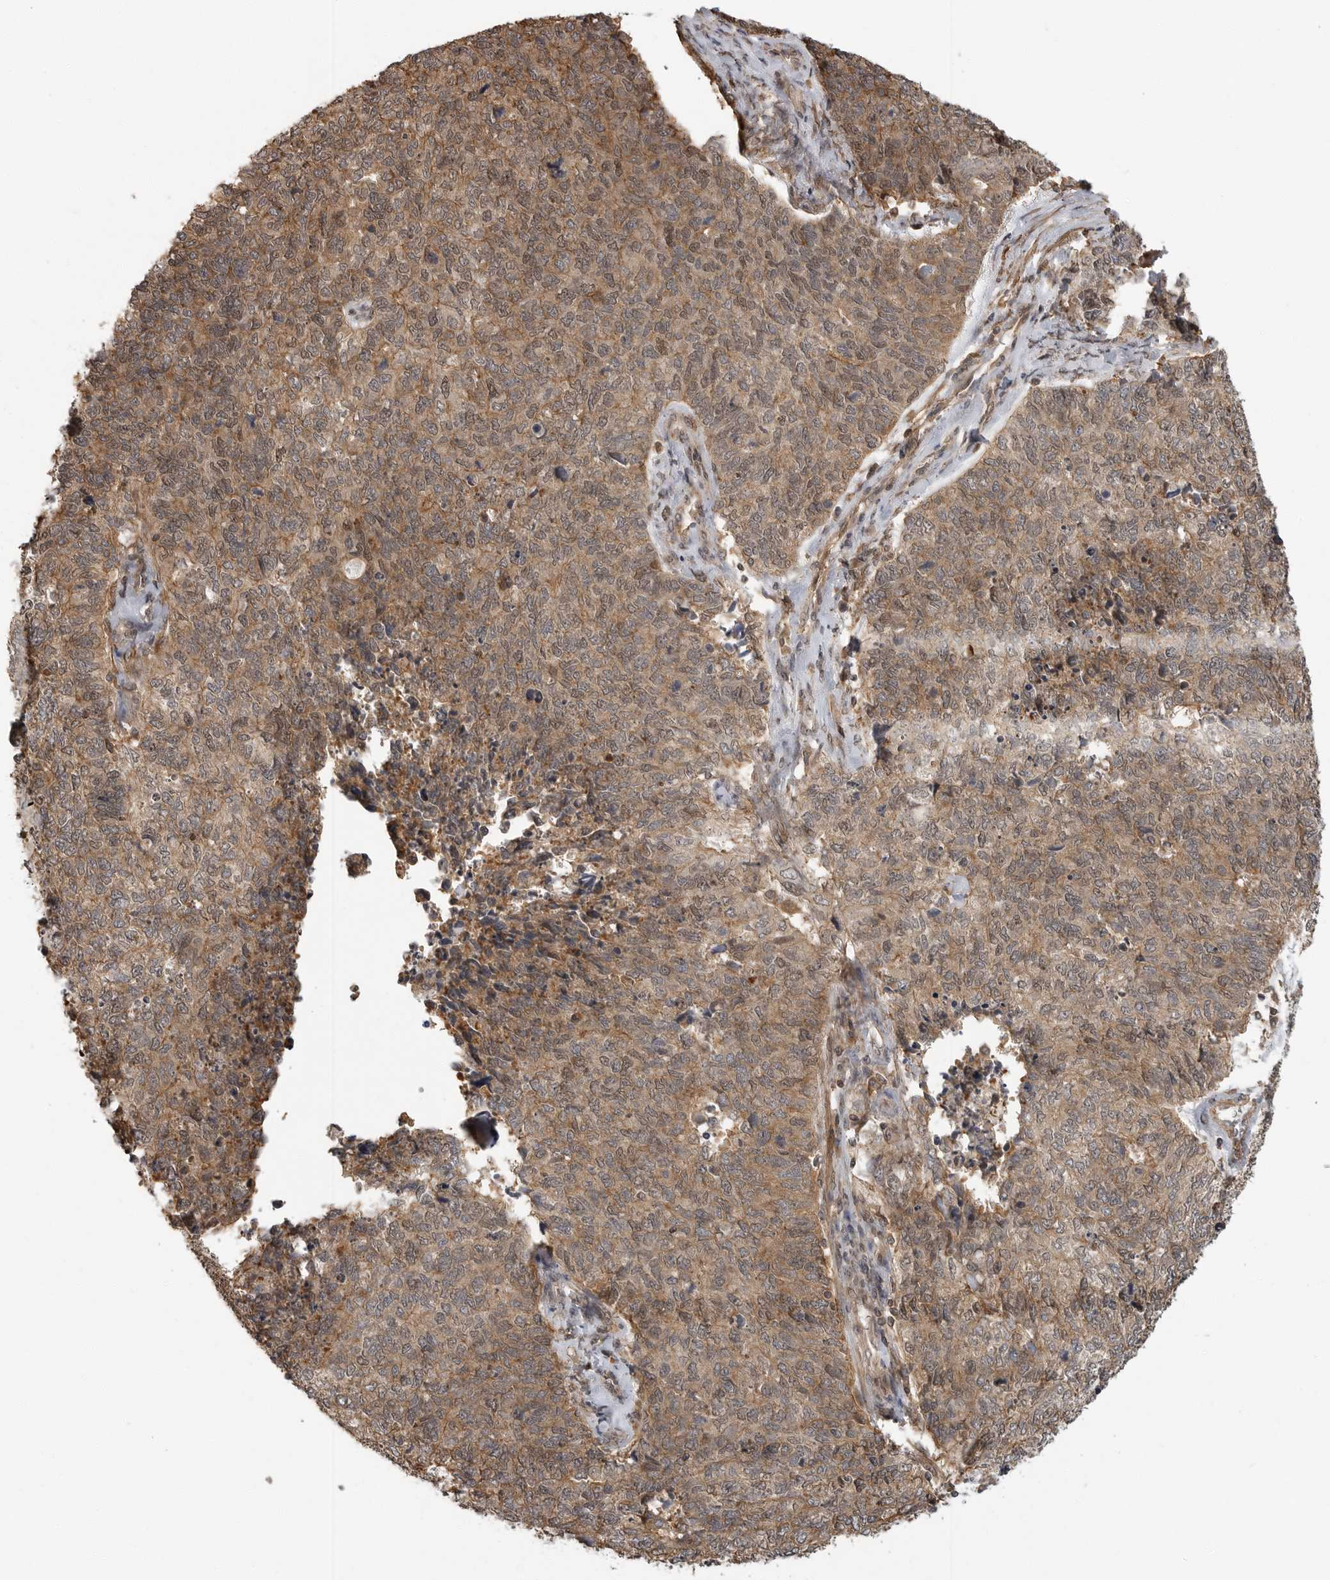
{"staining": {"intensity": "moderate", "quantity": ">75%", "location": "cytoplasmic/membranous"}, "tissue": "cervical cancer", "cell_type": "Tumor cells", "image_type": "cancer", "snomed": [{"axis": "morphology", "description": "Squamous cell carcinoma, NOS"}, {"axis": "topography", "description": "Cervix"}], "caption": "Immunohistochemical staining of squamous cell carcinoma (cervical) shows moderate cytoplasmic/membranous protein staining in approximately >75% of tumor cells.", "gene": "ERN1", "patient": {"sex": "female", "age": 63}}